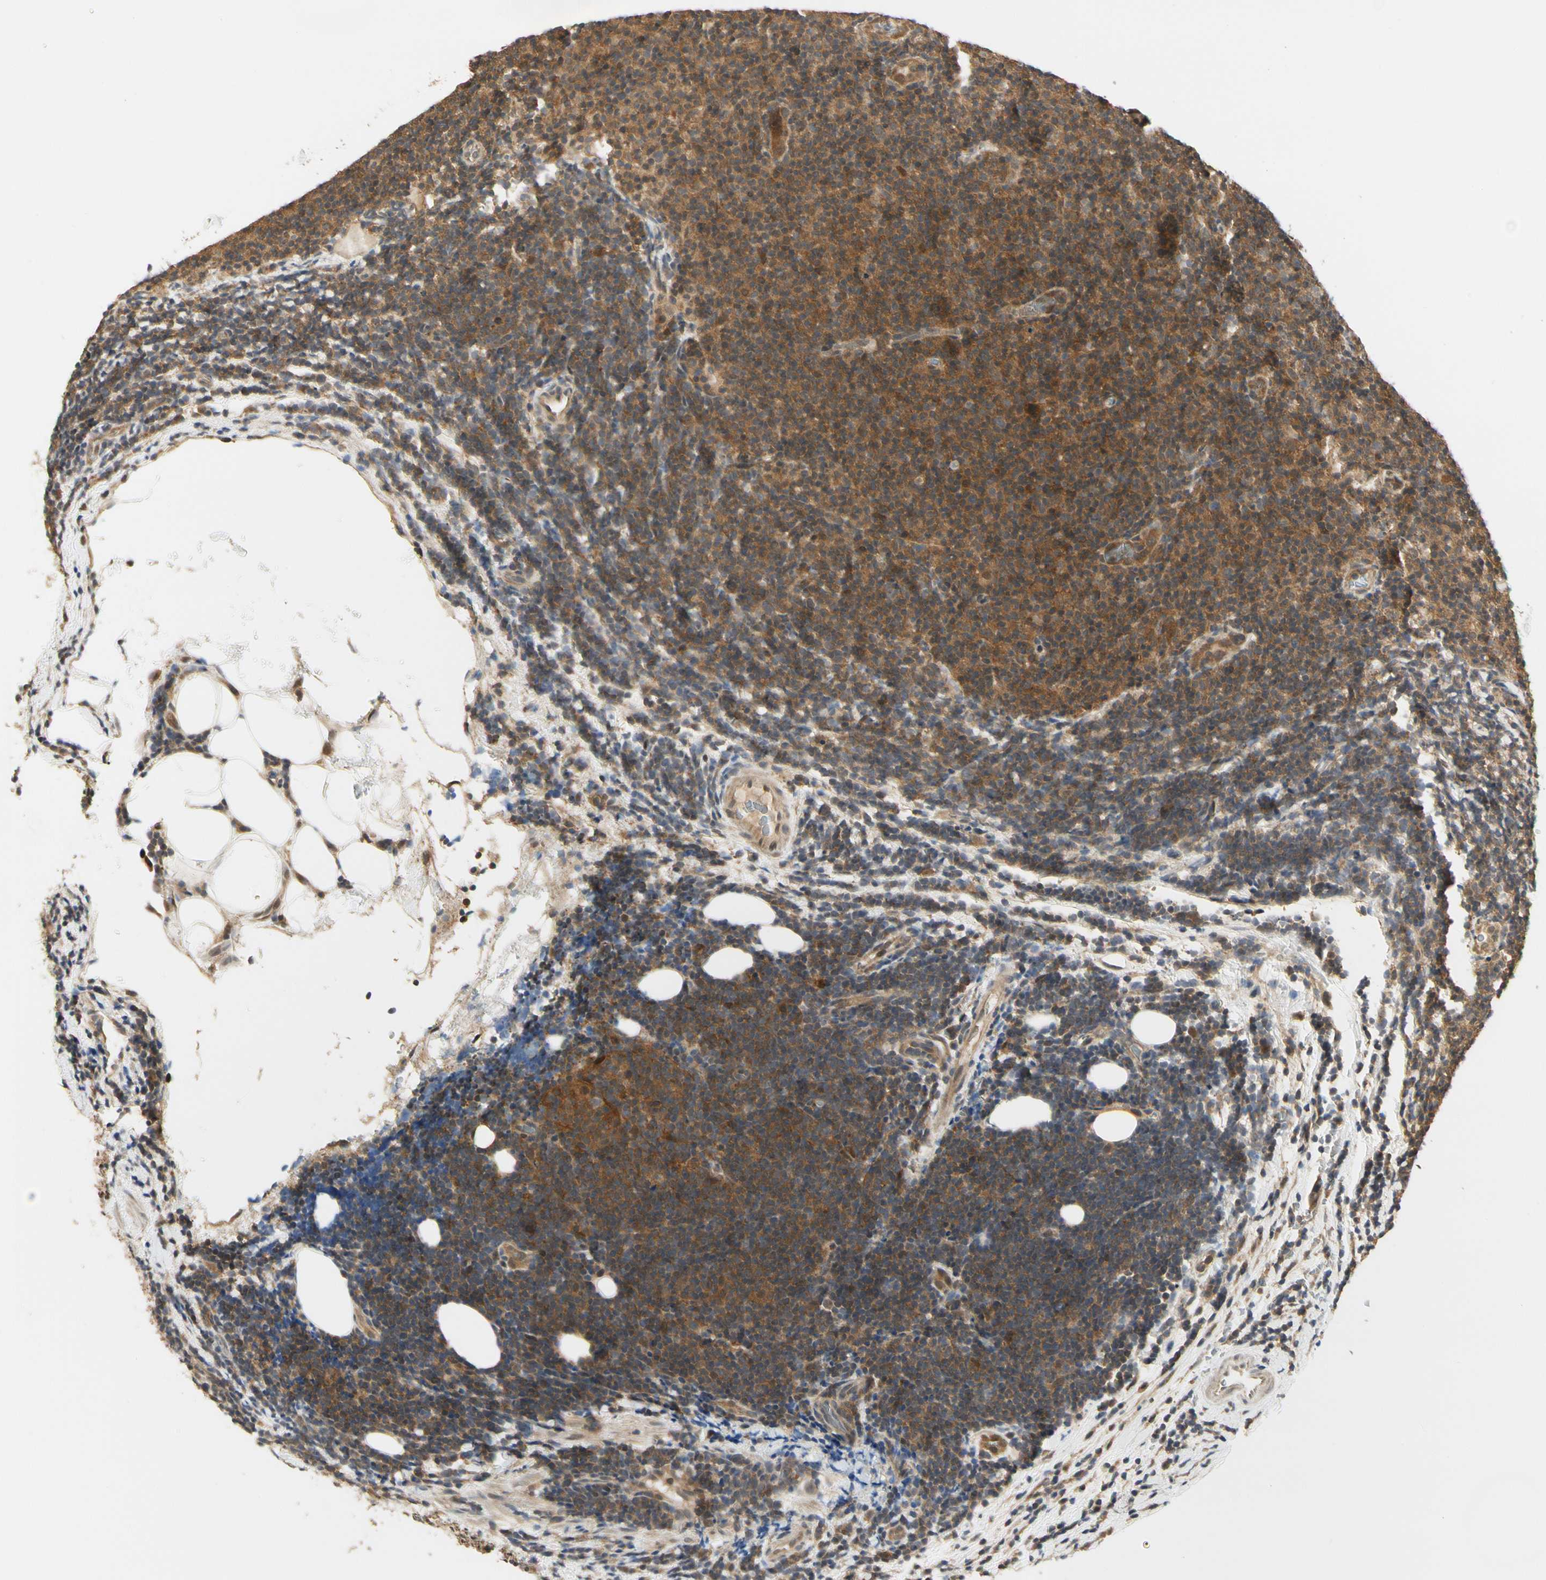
{"staining": {"intensity": "strong", "quantity": ">75%", "location": "cytoplasmic/membranous"}, "tissue": "lymphoma", "cell_type": "Tumor cells", "image_type": "cancer", "snomed": [{"axis": "morphology", "description": "Malignant lymphoma, non-Hodgkin's type, Low grade"}, {"axis": "topography", "description": "Lymph node"}], "caption": "About >75% of tumor cells in lymphoma reveal strong cytoplasmic/membranous protein positivity as visualized by brown immunohistochemical staining.", "gene": "UBE2Z", "patient": {"sex": "male", "age": 83}}